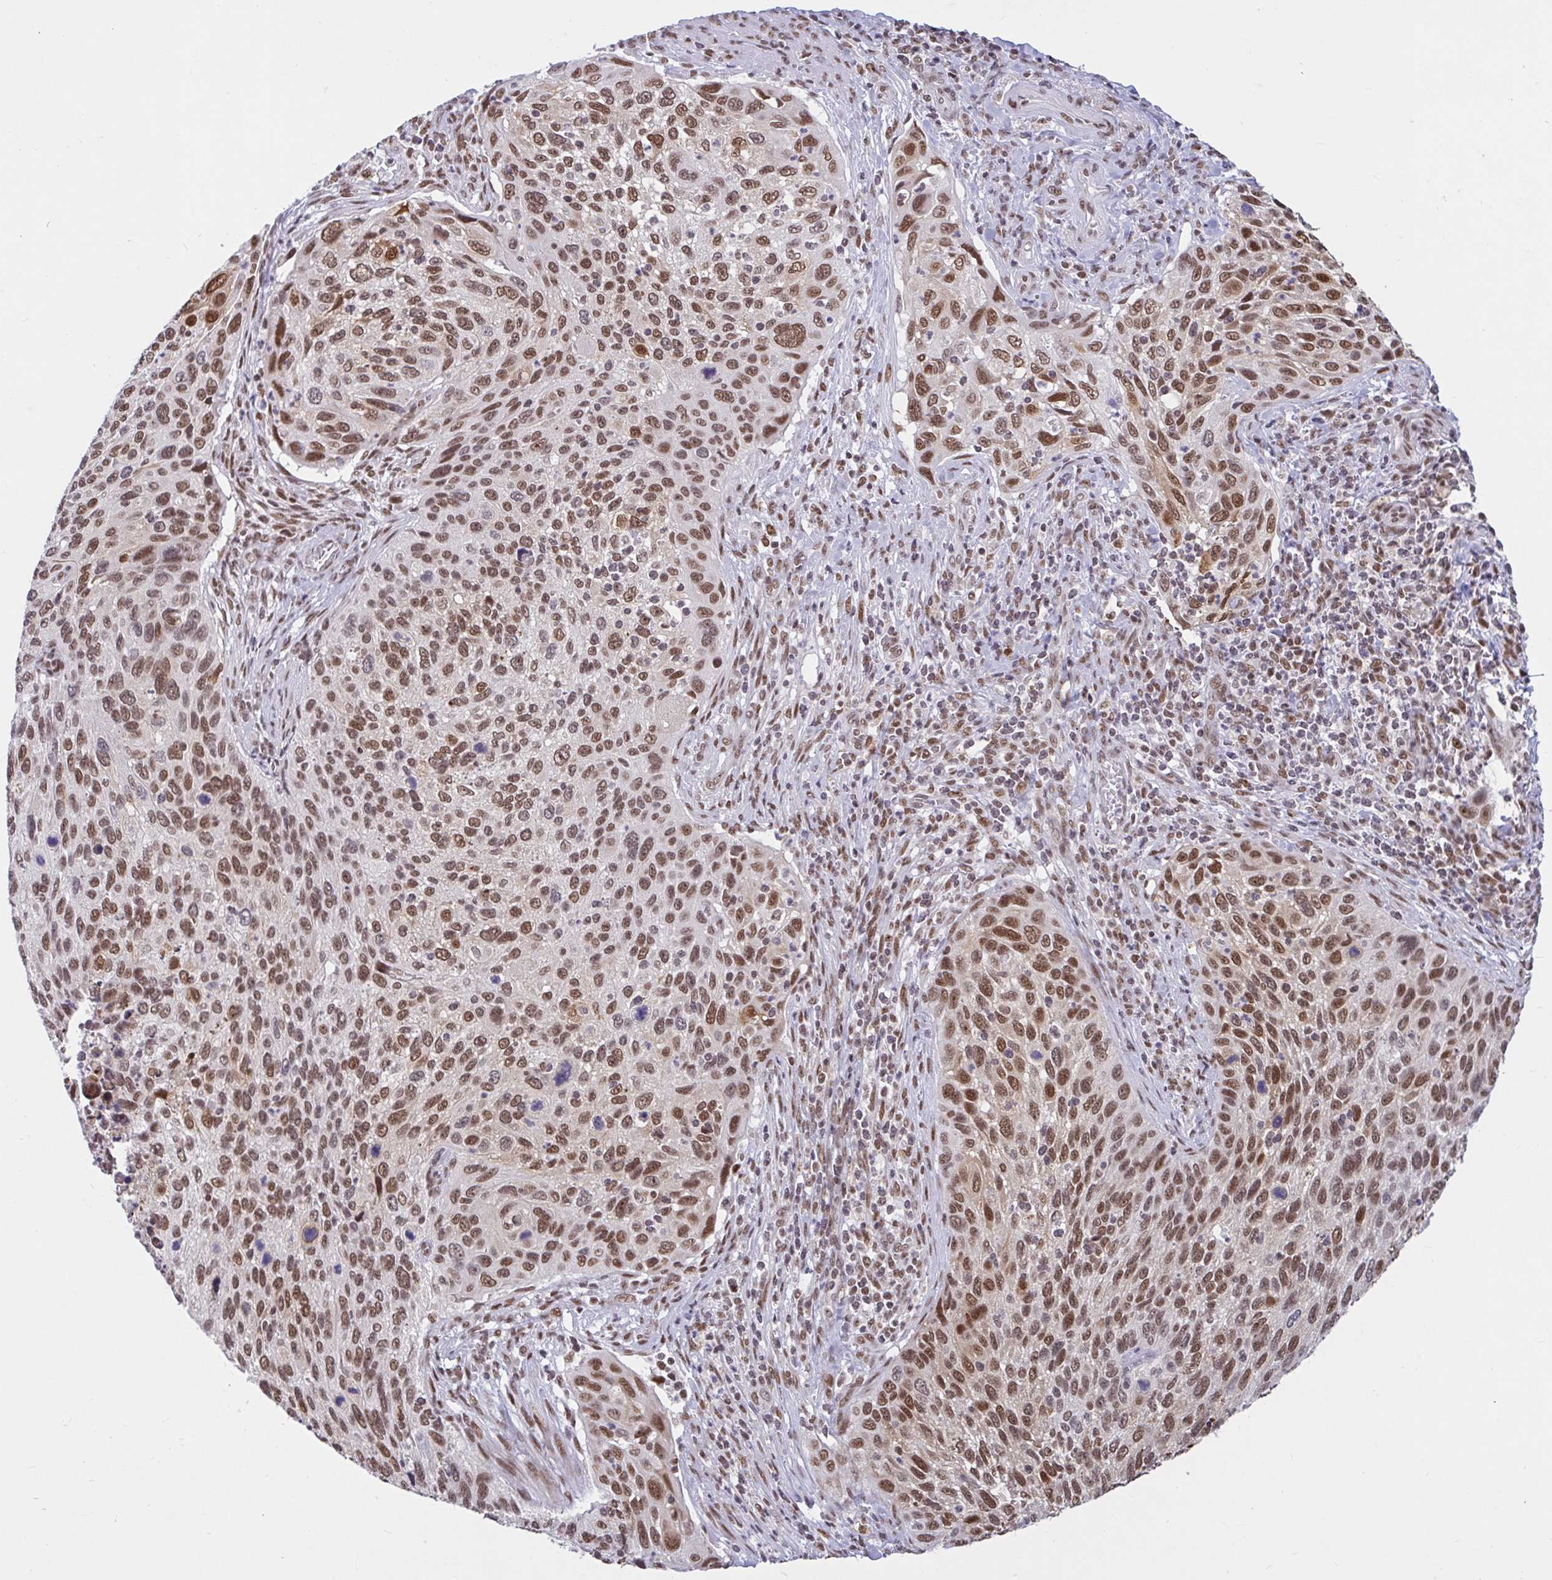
{"staining": {"intensity": "moderate", "quantity": ">75%", "location": "nuclear"}, "tissue": "cervical cancer", "cell_type": "Tumor cells", "image_type": "cancer", "snomed": [{"axis": "morphology", "description": "Squamous cell carcinoma, NOS"}, {"axis": "topography", "description": "Cervix"}], "caption": "IHC (DAB (3,3'-diaminobenzidine)) staining of human squamous cell carcinoma (cervical) shows moderate nuclear protein expression in about >75% of tumor cells. The protein is stained brown, and the nuclei are stained in blue (DAB (3,3'-diaminobenzidine) IHC with brightfield microscopy, high magnification).", "gene": "PHF10", "patient": {"sex": "female", "age": 70}}